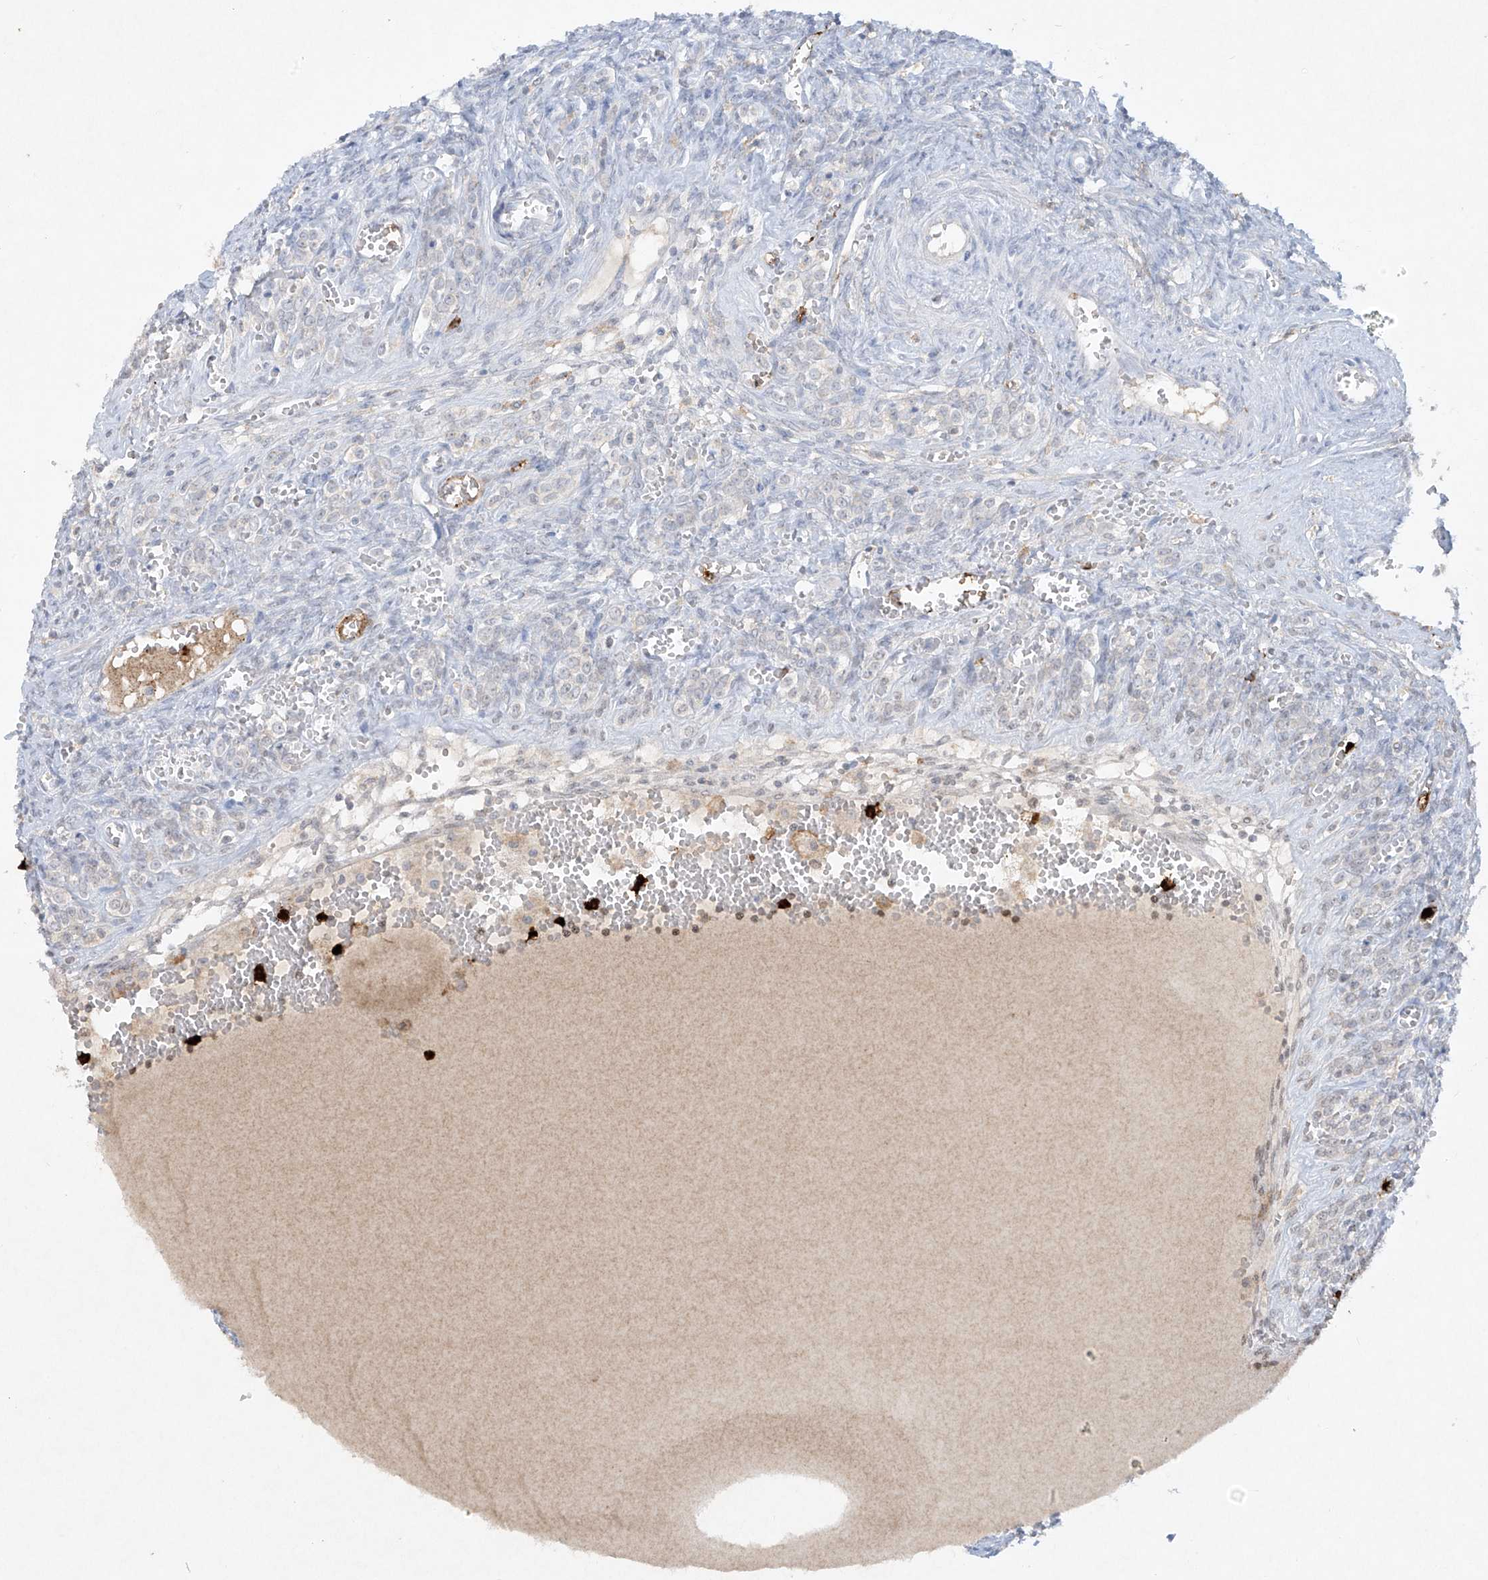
{"staining": {"intensity": "negative", "quantity": "none", "location": "none"}, "tissue": "ovary", "cell_type": "Ovarian stroma cells", "image_type": "normal", "snomed": [{"axis": "morphology", "description": "Normal tissue, NOS"}, {"axis": "topography", "description": "Ovary"}], "caption": "High magnification brightfield microscopy of unremarkable ovary stained with DAB (3,3'-diaminobenzidine) (brown) and counterstained with hematoxylin (blue): ovarian stroma cells show no significant expression. The staining was performed using DAB (3,3'-diaminobenzidine) to visualize the protein expression in brown, while the nuclei were stained in blue with hematoxylin (Magnification: 20x).", "gene": "FCGR3A", "patient": {"sex": "female", "age": 41}}